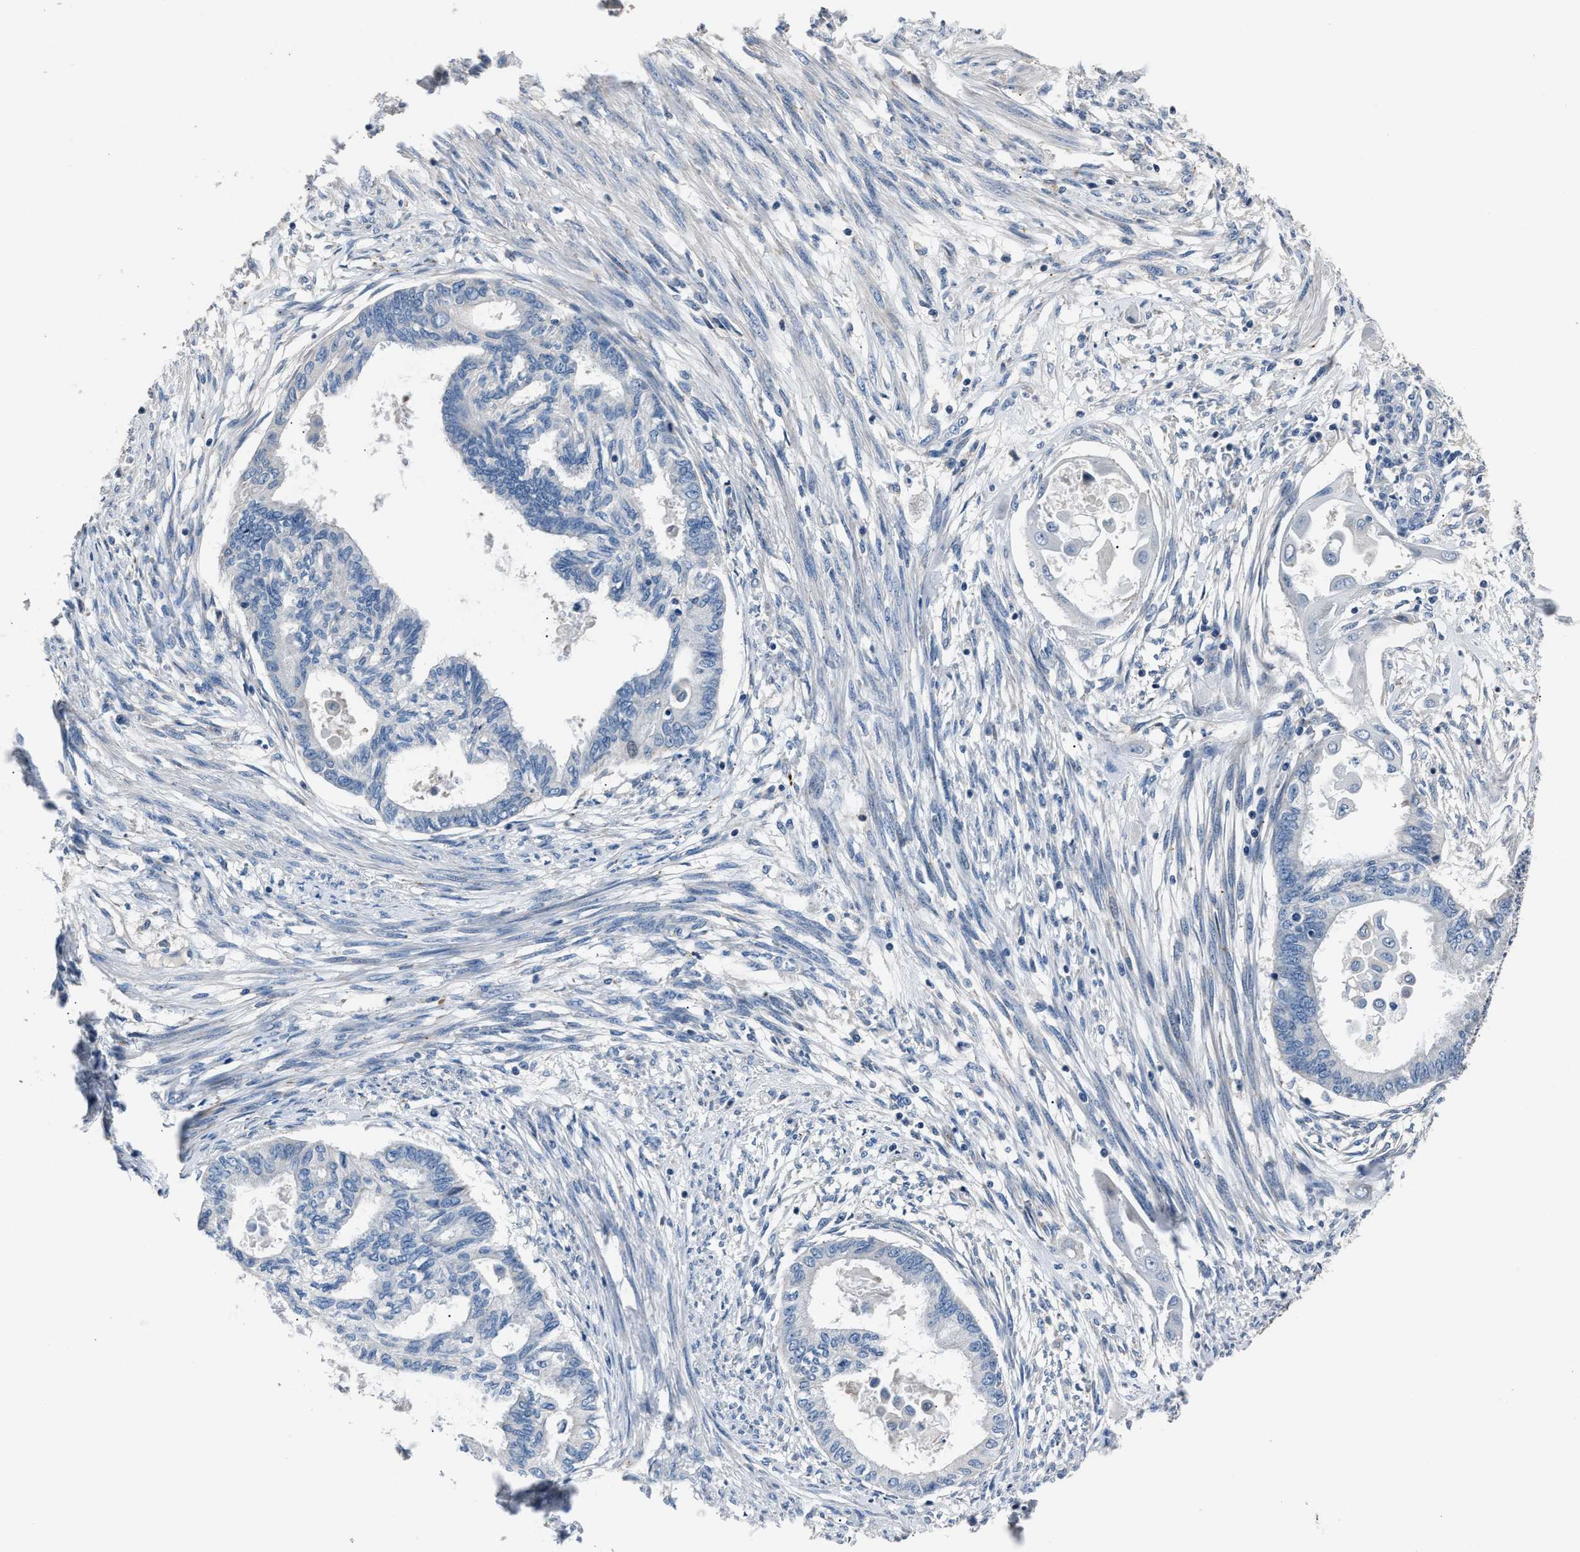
{"staining": {"intensity": "negative", "quantity": "none", "location": "none"}, "tissue": "cervical cancer", "cell_type": "Tumor cells", "image_type": "cancer", "snomed": [{"axis": "morphology", "description": "Normal tissue, NOS"}, {"axis": "morphology", "description": "Adenocarcinoma, NOS"}, {"axis": "topography", "description": "Cervix"}, {"axis": "topography", "description": "Endometrium"}], "caption": "A high-resolution micrograph shows immunohistochemistry staining of adenocarcinoma (cervical), which displays no significant positivity in tumor cells.", "gene": "DNAJC24", "patient": {"sex": "female", "age": 86}}